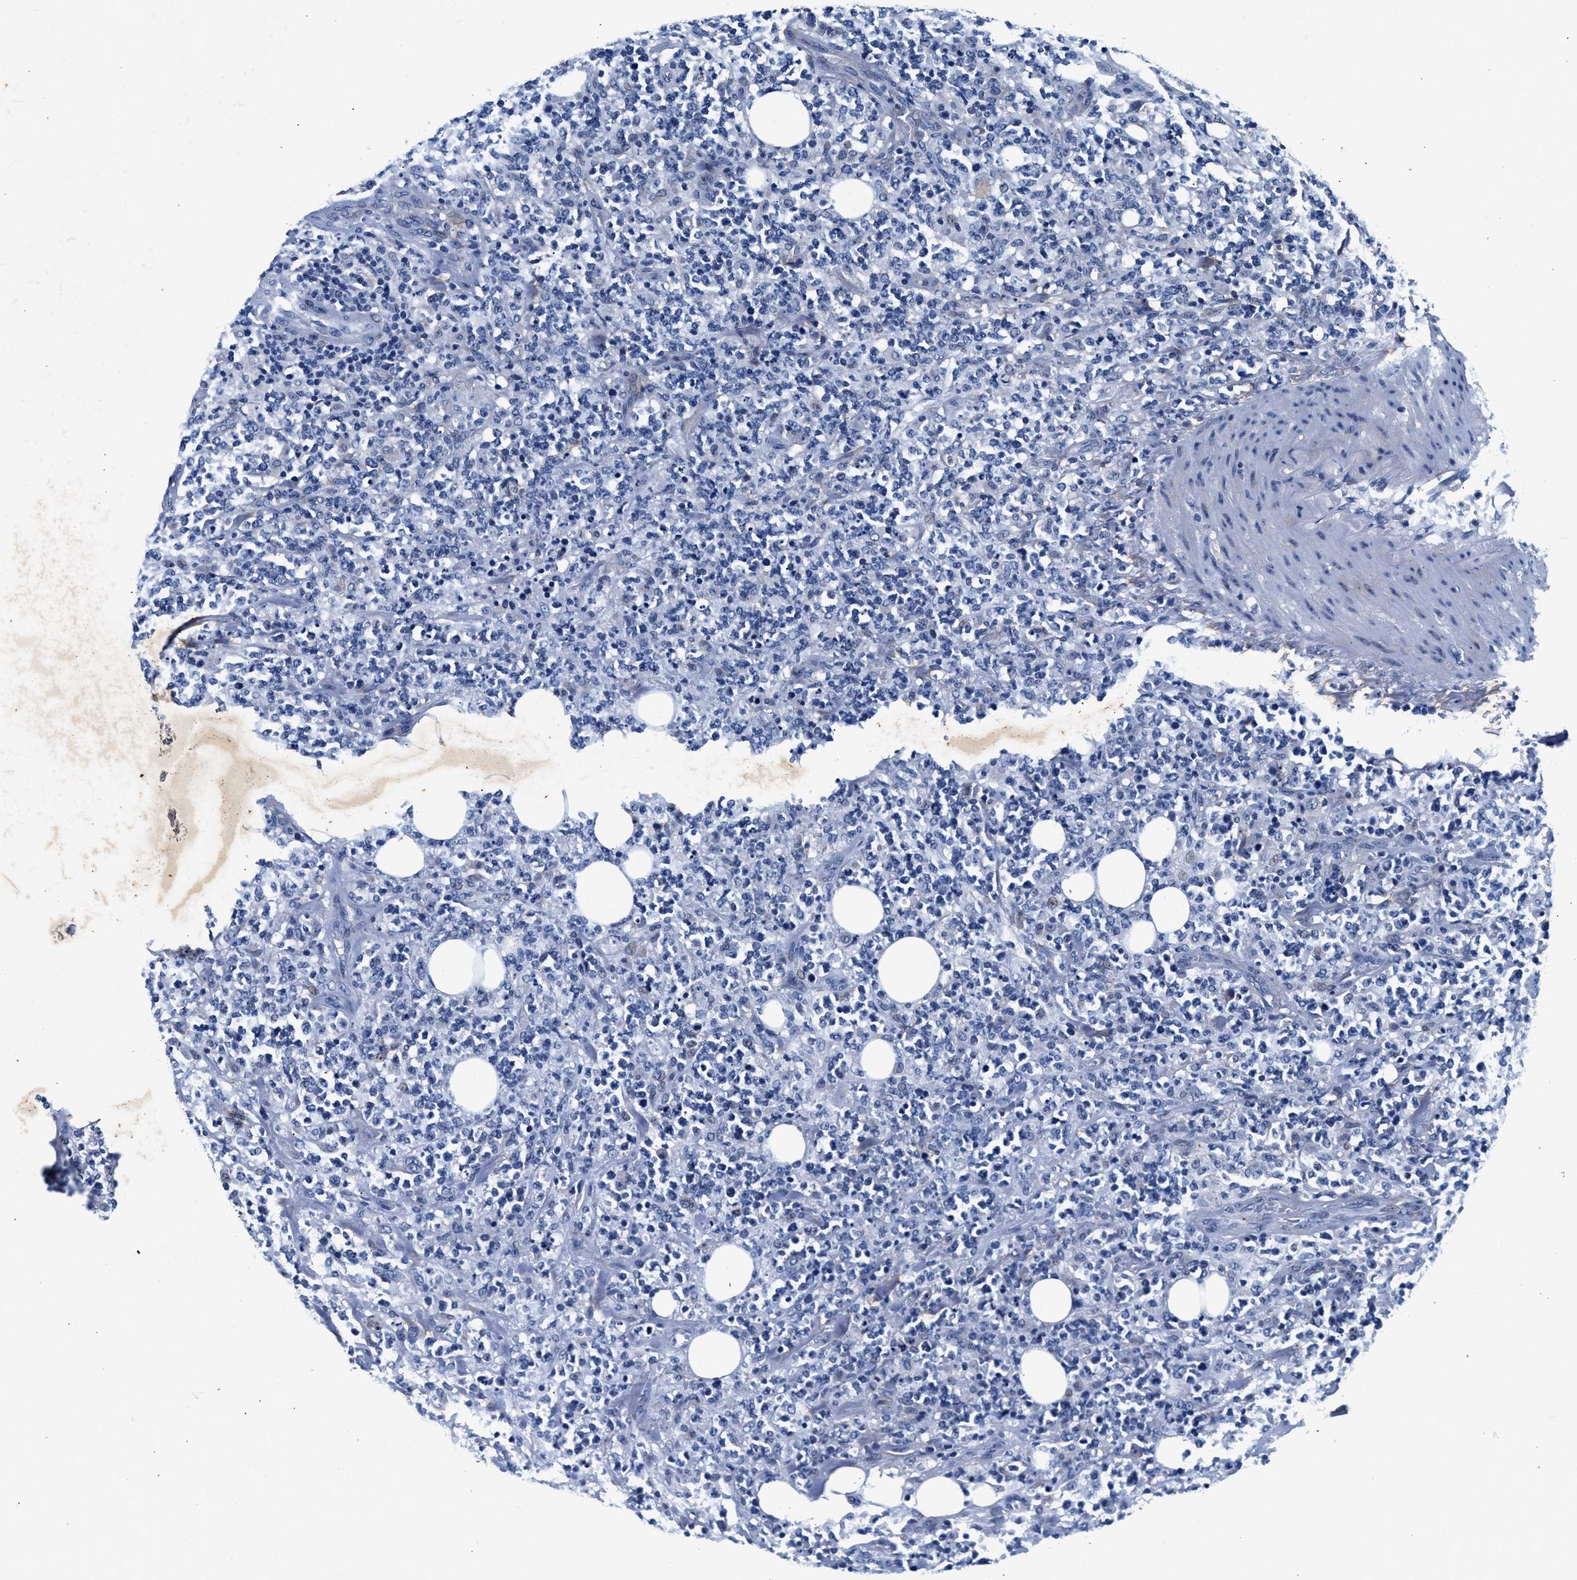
{"staining": {"intensity": "negative", "quantity": "none", "location": "none"}, "tissue": "lymphoma", "cell_type": "Tumor cells", "image_type": "cancer", "snomed": [{"axis": "morphology", "description": "Malignant lymphoma, non-Hodgkin's type, High grade"}, {"axis": "topography", "description": "Soft tissue"}], "caption": "This is a micrograph of immunohistochemistry (IHC) staining of lymphoma, which shows no staining in tumor cells.", "gene": "SLC8A1", "patient": {"sex": "male", "age": 18}}